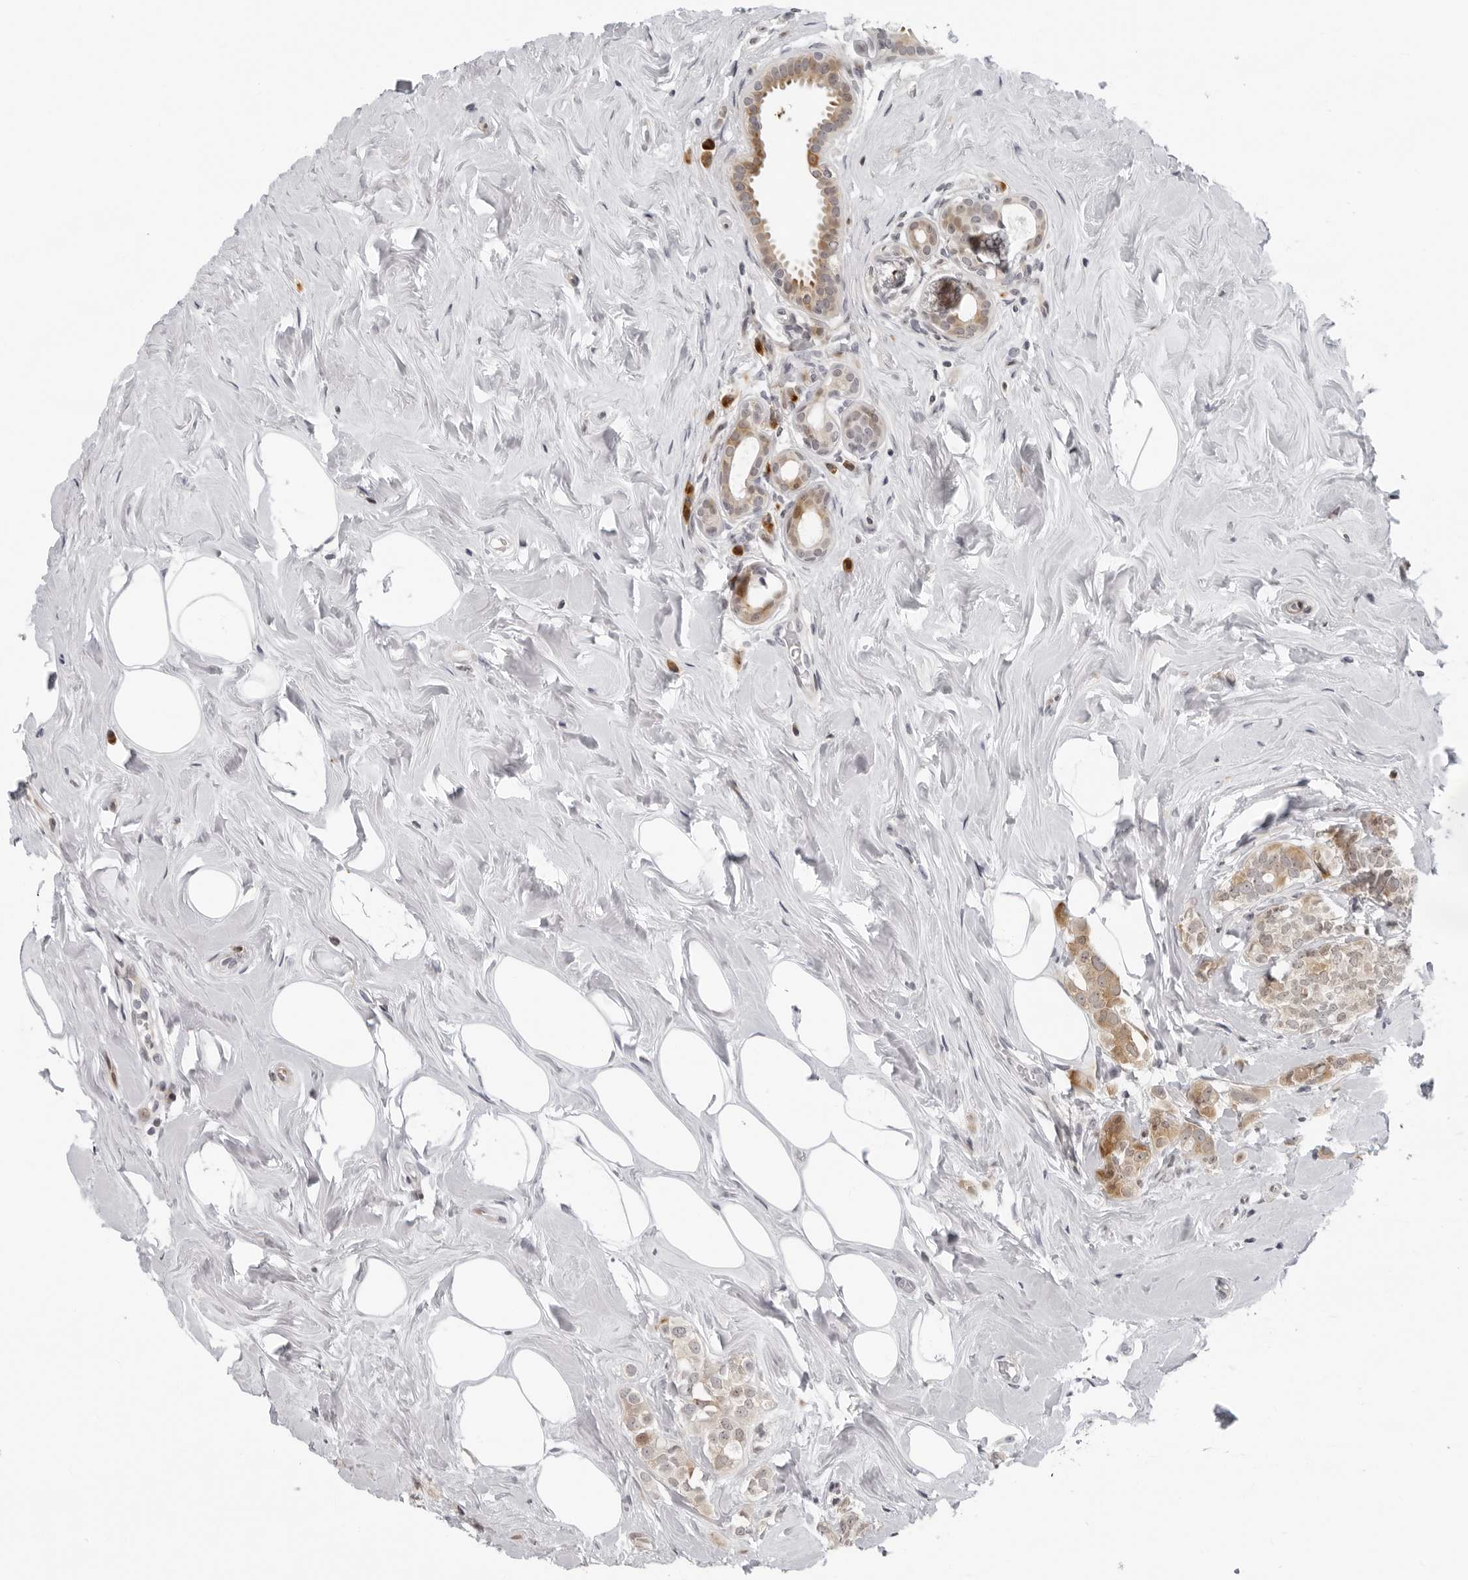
{"staining": {"intensity": "weak", "quantity": ">75%", "location": "cytoplasmic/membranous"}, "tissue": "breast cancer", "cell_type": "Tumor cells", "image_type": "cancer", "snomed": [{"axis": "morphology", "description": "Lobular carcinoma"}, {"axis": "topography", "description": "Breast"}], "caption": "About >75% of tumor cells in human breast cancer demonstrate weak cytoplasmic/membranous protein positivity as visualized by brown immunohistochemical staining.", "gene": "PIP4K2C", "patient": {"sex": "female", "age": 47}}